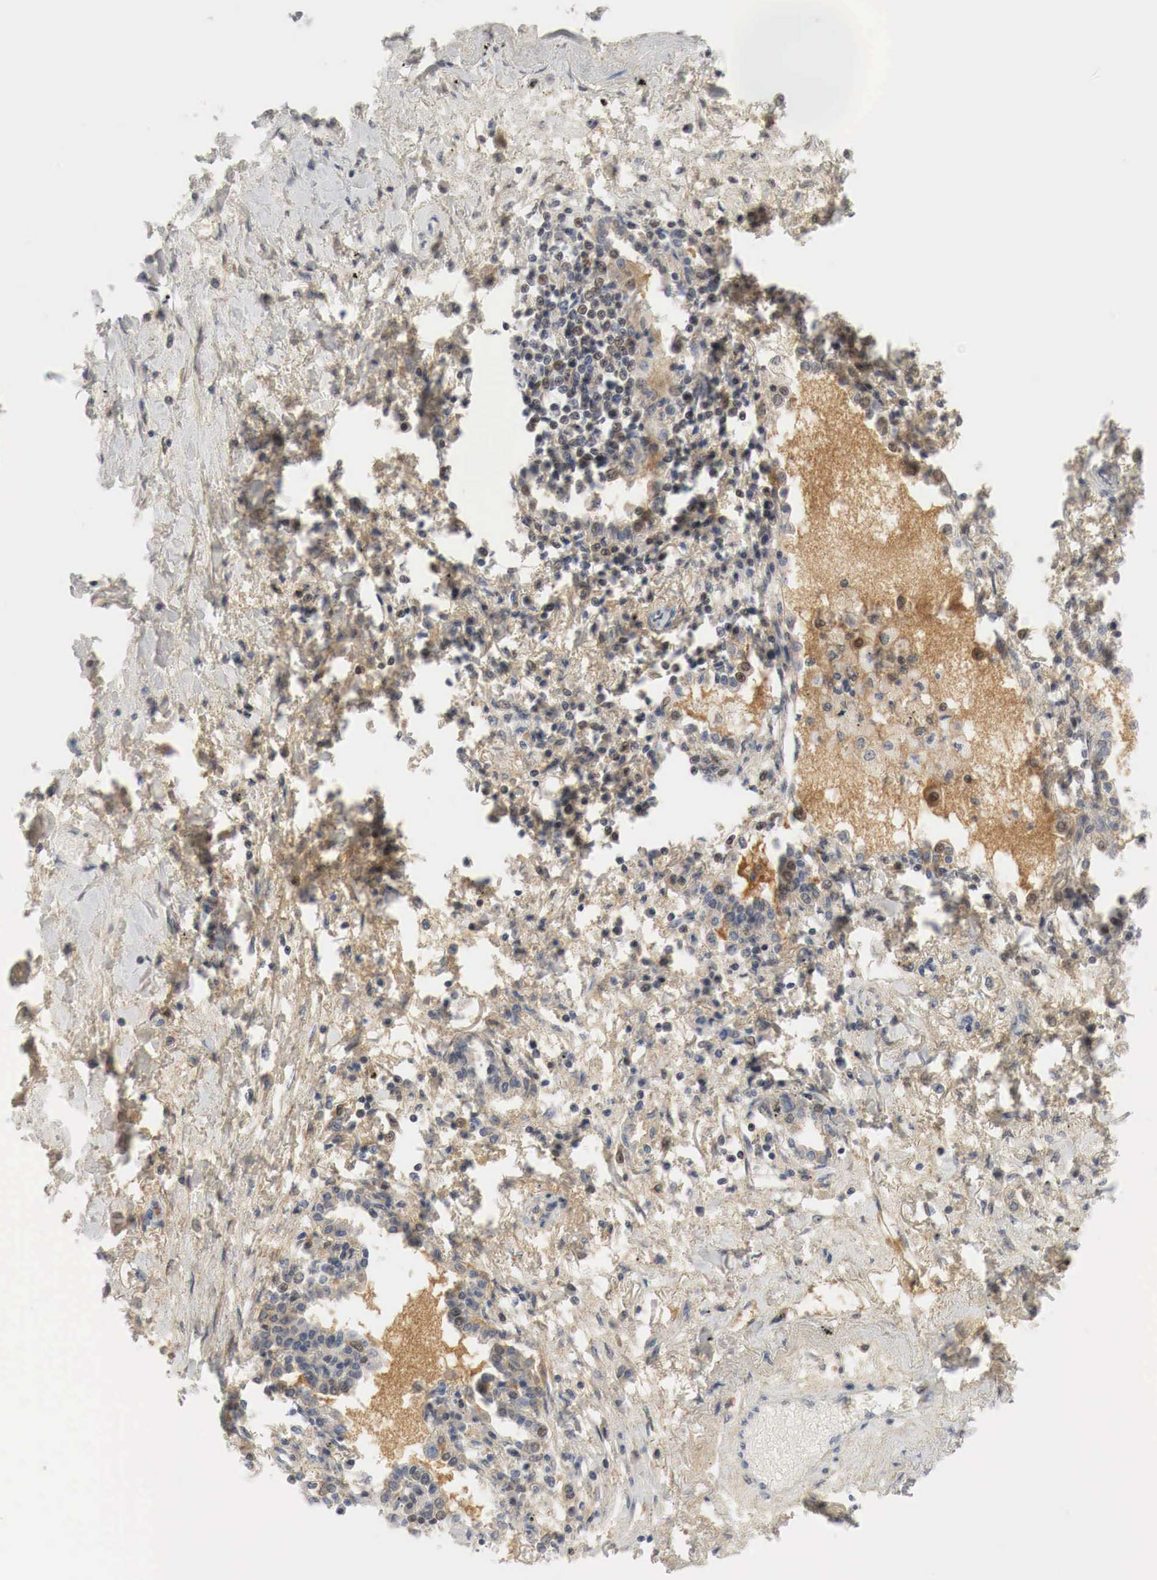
{"staining": {"intensity": "moderate", "quantity": "<25%", "location": "cytoplasmic/membranous,nuclear"}, "tissue": "lung cancer", "cell_type": "Tumor cells", "image_type": "cancer", "snomed": [{"axis": "morphology", "description": "Adenocarcinoma, NOS"}, {"axis": "topography", "description": "Lung"}], "caption": "A low amount of moderate cytoplasmic/membranous and nuclear staining is present in about <25% of tumor cells in adenocarcinoma (lung) tissue.", "gene": "MYC", "patient": {"sex": "male", "age": 60}}